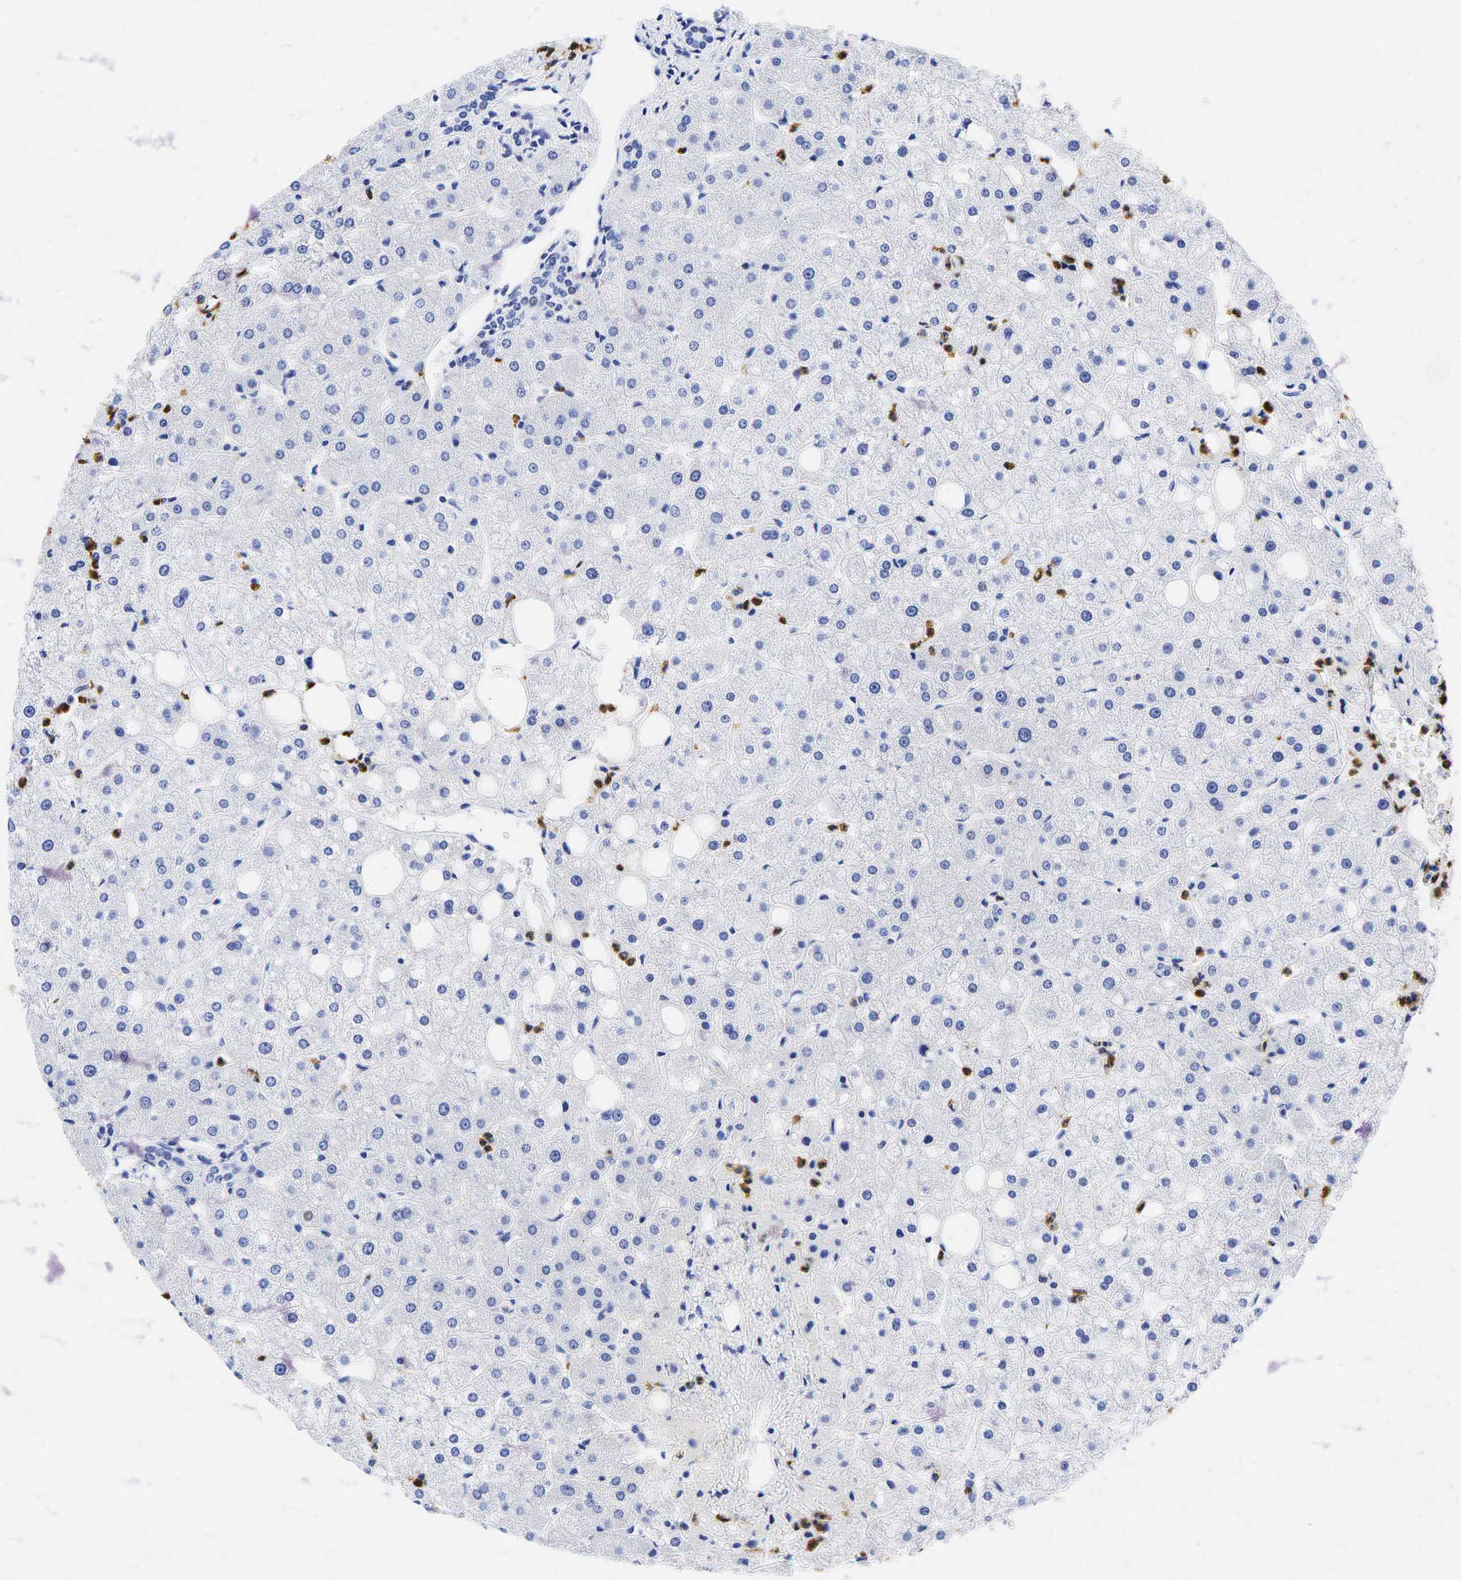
{"staining": {"intensity": "negative", "quantity": "none", "location": "none"}, "tissue": "liver", "cell_type": "Cholangiocytes", "image_type": "normal", "snomed": [{"axis": "morphology", "description": "Normal tissue, NOS"}, {"axis": "topography", "description": "Liver"}], "caption": "The histopathology image shows no staining of cholangiocytes in benign liver. (Immunohistochemistry (ihc), brightfield microscopy, high magnification).", "gene": "FUT4", "patient": {"sex": "male", "age": 35}}